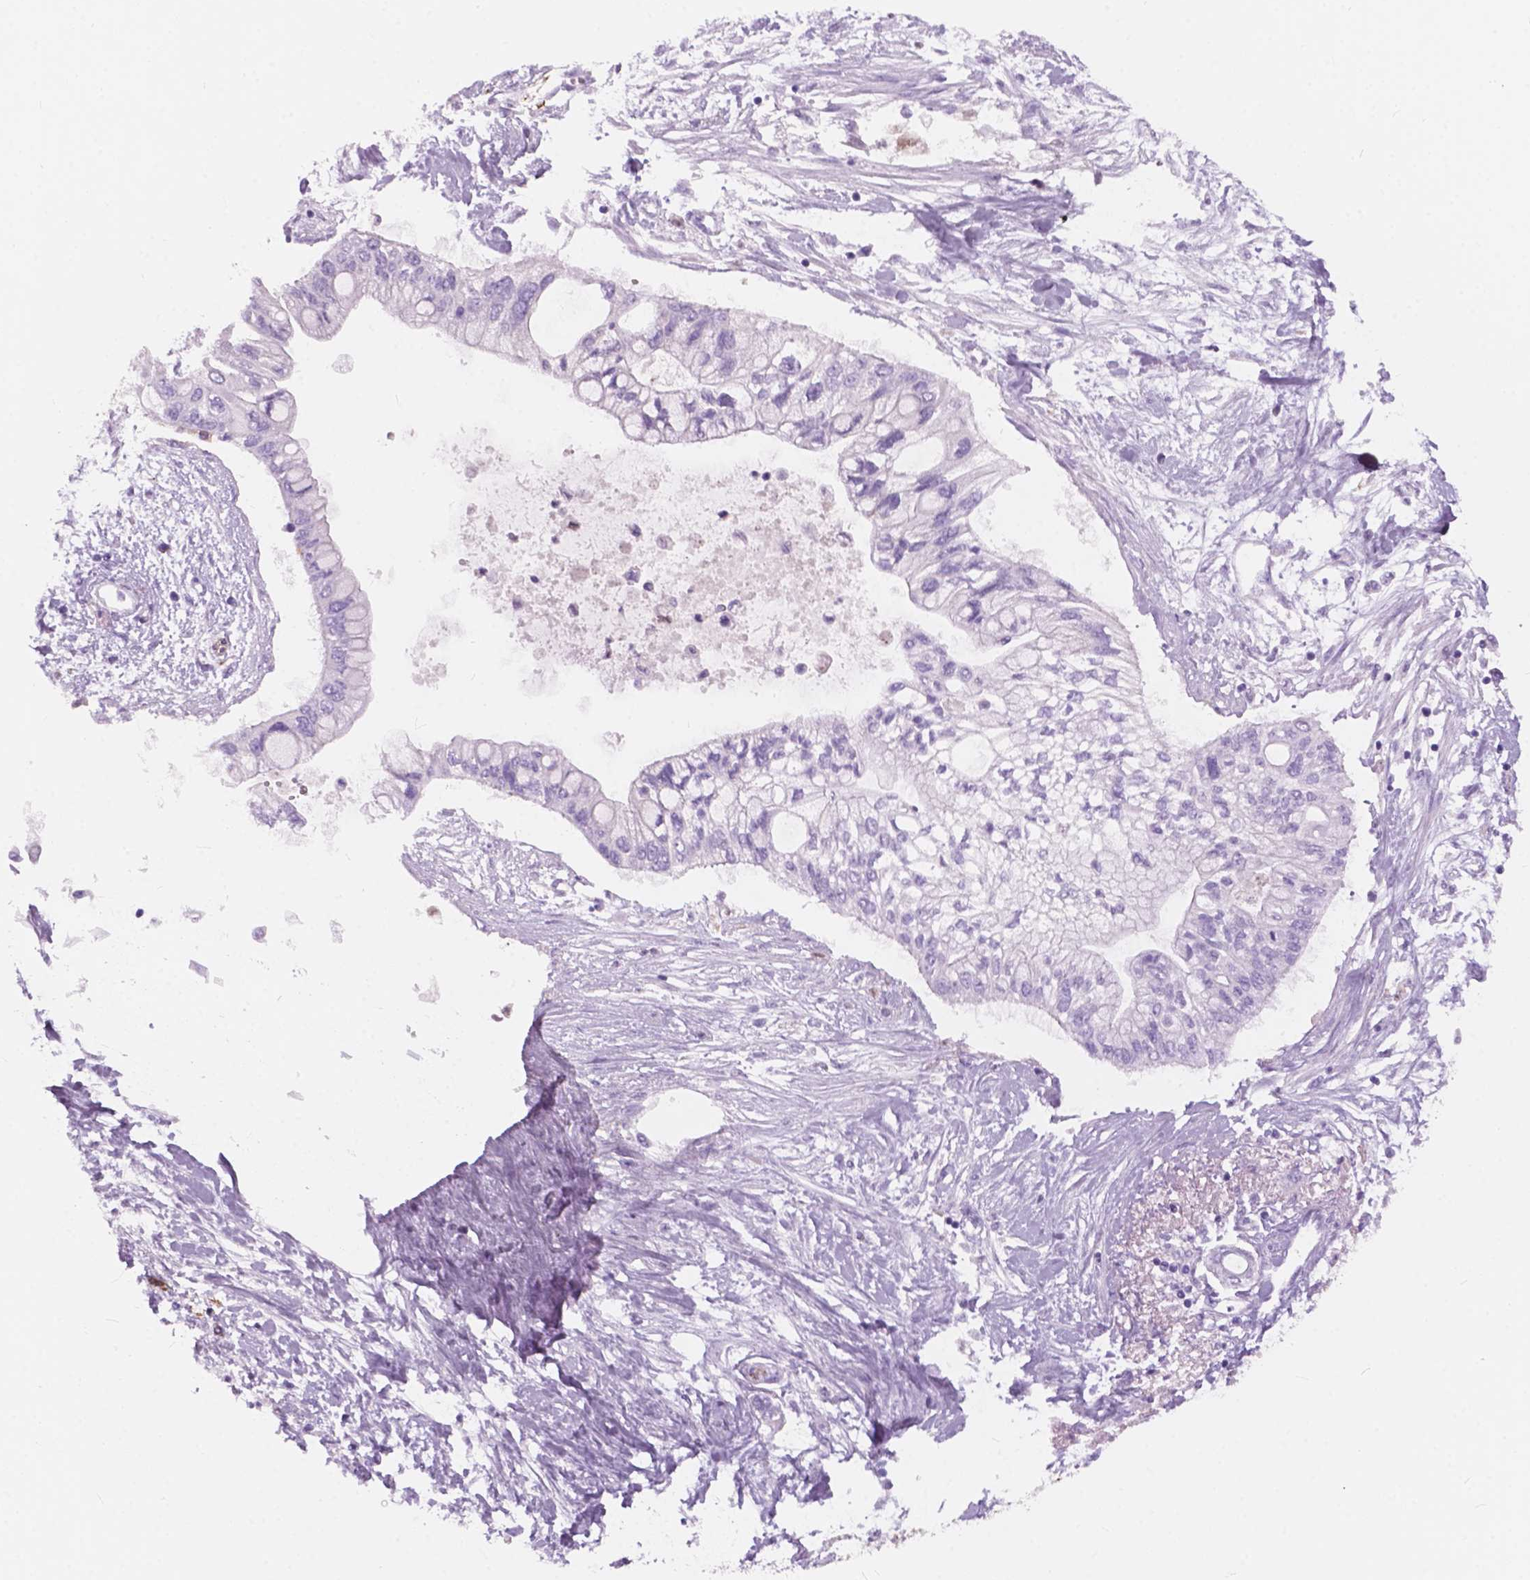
{"staining": {"intensity": "negative", "quantity": "none", "location": "none"}, "tissue": "pancreatic cancer", "cell_type": "Tumor cells", "image_type": "cancer", "snomed": [{"axis": "morphology", "description": "Adenocarcinoma, NOS"}, {"axis": "topography", "description": "Pancreas"}], "caption": "Immunohistochemistry (IHC) of pancreatic cancer demonstrates no positivity in tumor cells.", "gene": "FXYD2", "patient": {"sex": "female", "age": 77}}